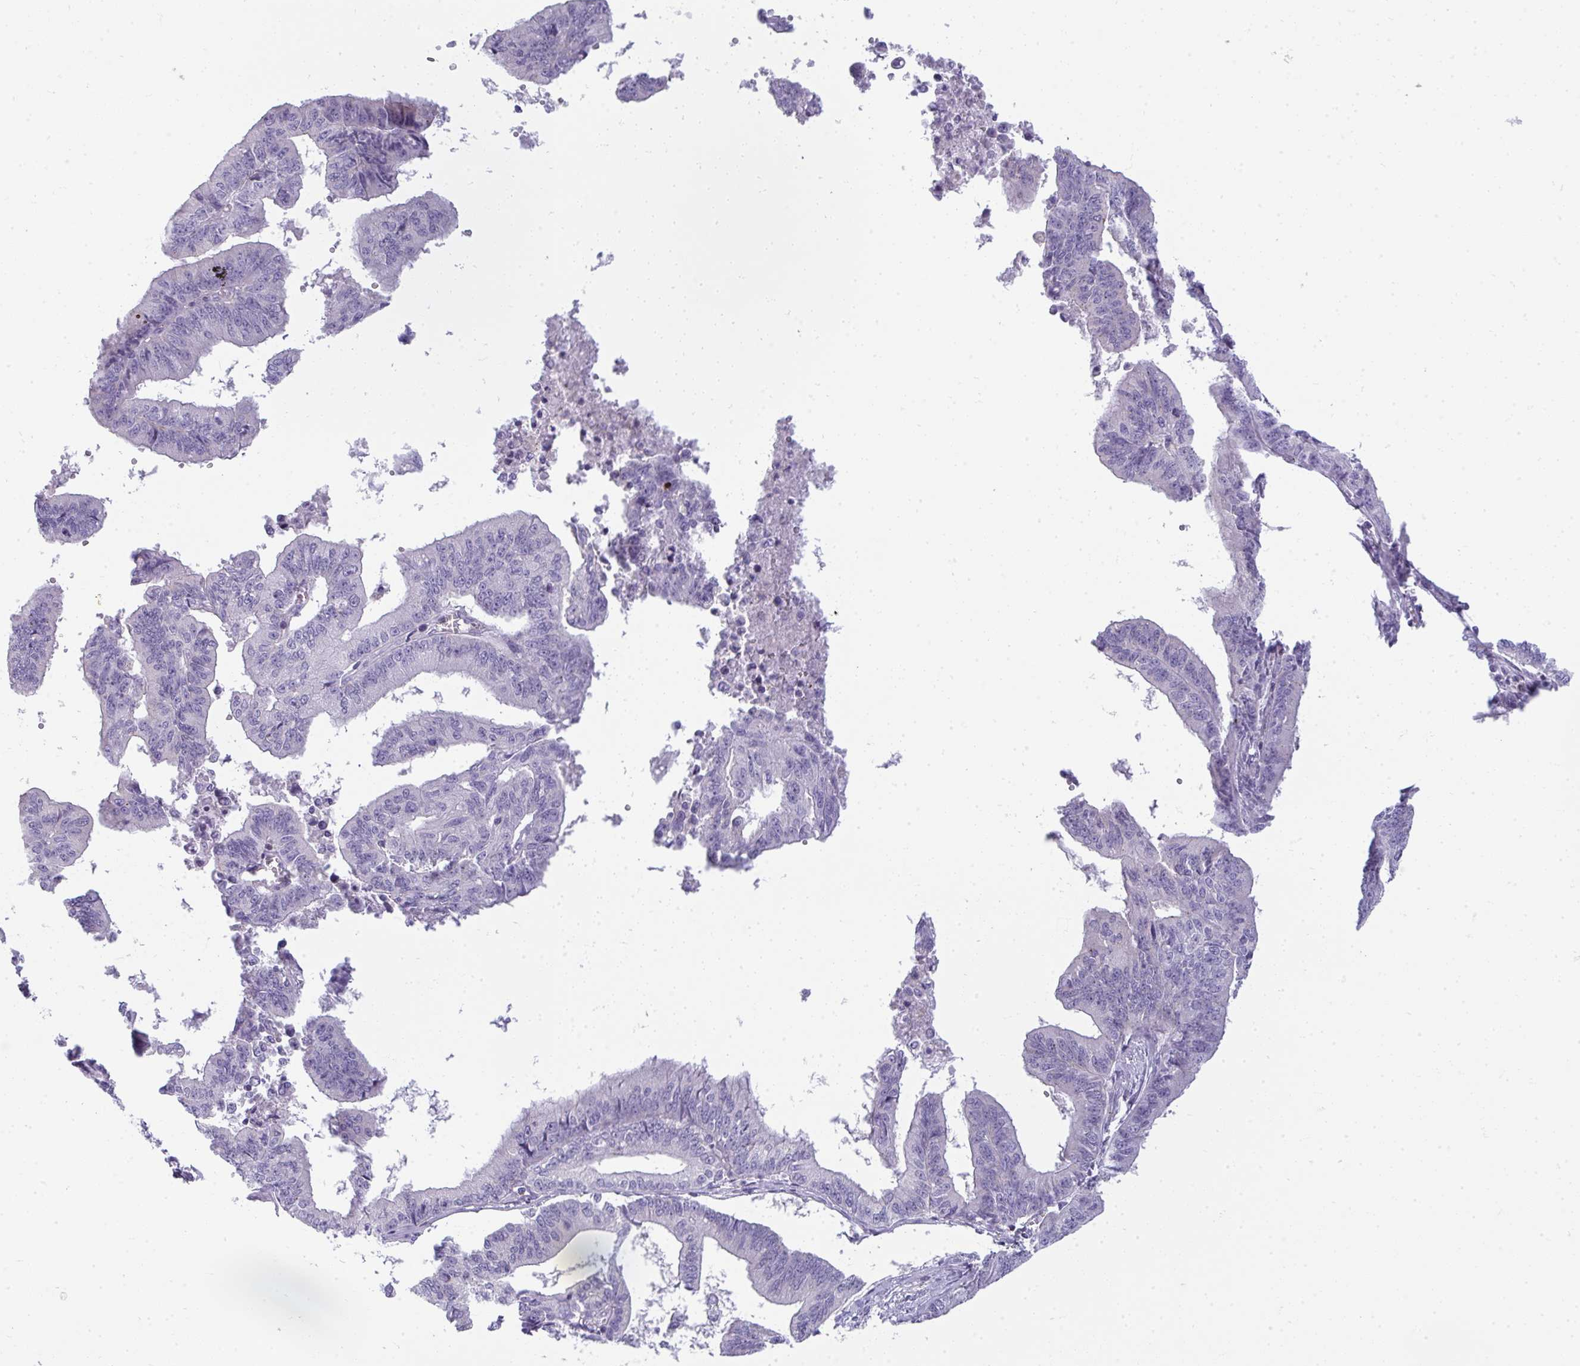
{"staining": {"intensity": "negative", "quantity": "none", "location": "none"}, "tissue": "endometrial cancer", "cell_type": "Tumor cells", "image_type": "cancer", "snomed": [{"axis": "morphology", "description": "Adenocarcinoma, NOS"}, {"axis": "topography", "description": "Endometrium"}], "caption": "A histopathology image of adenocarcinoma (endometrial) stained for a protein exhibits no brown staining in tumor cells. The staining was performed using DAB (3,3'-diaminobenzidine) to visualize the protein expression in brown, while the nuclei were stained in blue with hematoxylin (Magnification: 20x).", "gene": "VPS4B", "patient": {"sex": "female", "age": 65}}